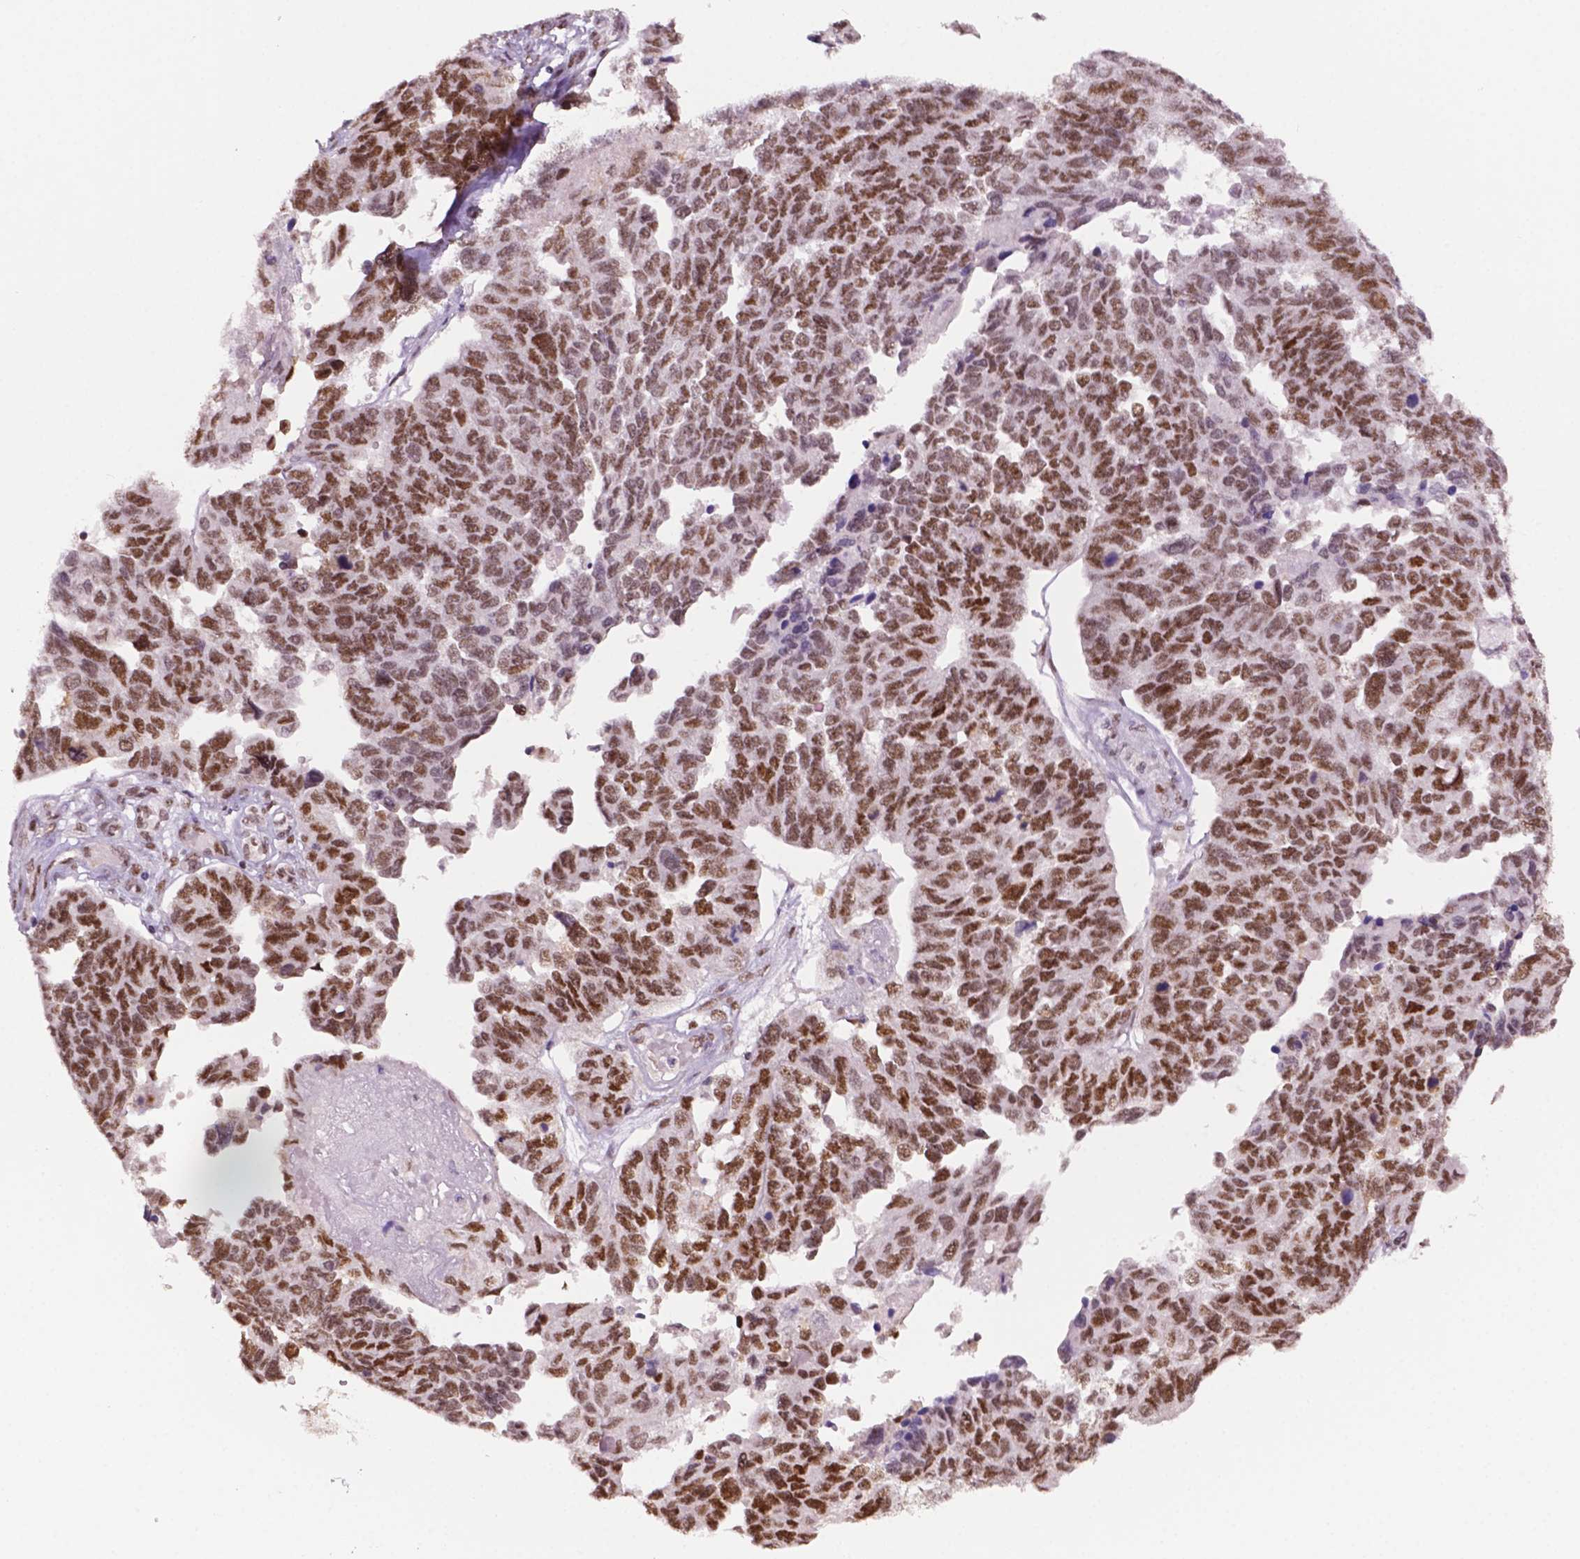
{"staining": {"intensity": "moderate", "quantity": "25%-75%", "location": "nuclear"}, "tissue": "ovarian cancer", "cell_type": "Tumor cells", "image_type": "cancer", "snomed": [{"axis": "morphology", "description": "Cystadenocarcinoma, serous, NOS"}, {"axis": "topography", "description": "Ovary"}], "caption": "Immunohistochemistry (IHC) photomicrograph of neoplastic tissue: human ovarian cancer stained using IHC displays medium levels of moderate protein expression localized specifically in the nuclear of tumor cells, appearing as a nuclear brown color.", "gene": "MLH1", "patient": {"sex": "female", "age": 64}}